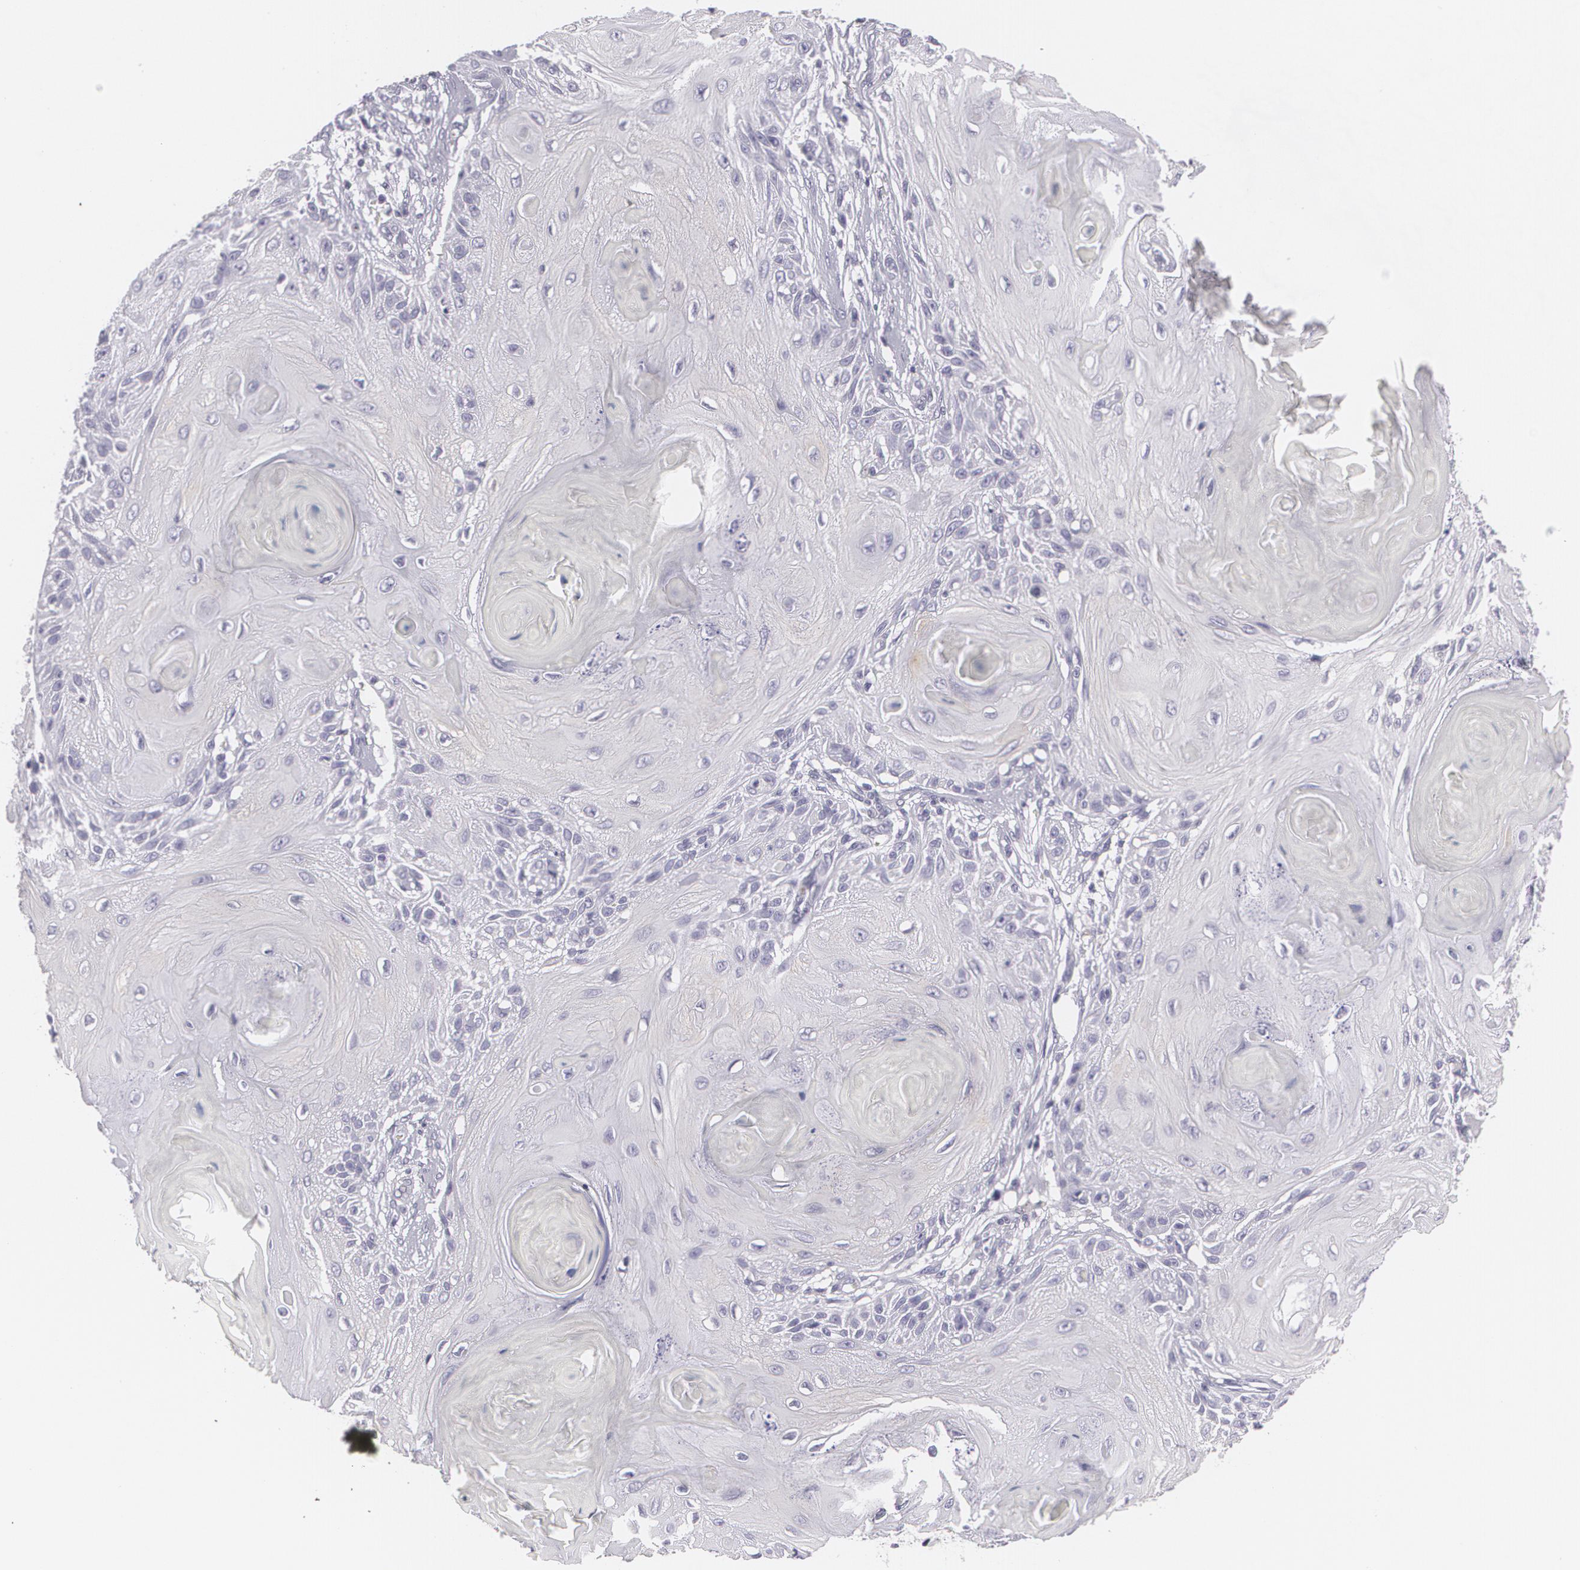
{"staining": {"intensity": "negative", "quantity": "none", "location": "none"}, "tissue": "skin cancer", "cell_type": "Tumor cells", "image_type": "cancer", "snomed": [{"axis": "morphology", "description": "Squamous cell carcinoma, NOS"}, {"axis": "topography", "description": "Skin"}], "caption": "A micrograph of skin cancer stained for a protein displays no brown staining in tumor cells. (DAB immunohistochemistry visualized using brightfield microscopy, high magnification).", "gene": "MAP2", "patient": {"sex": "female", "age": 88}}